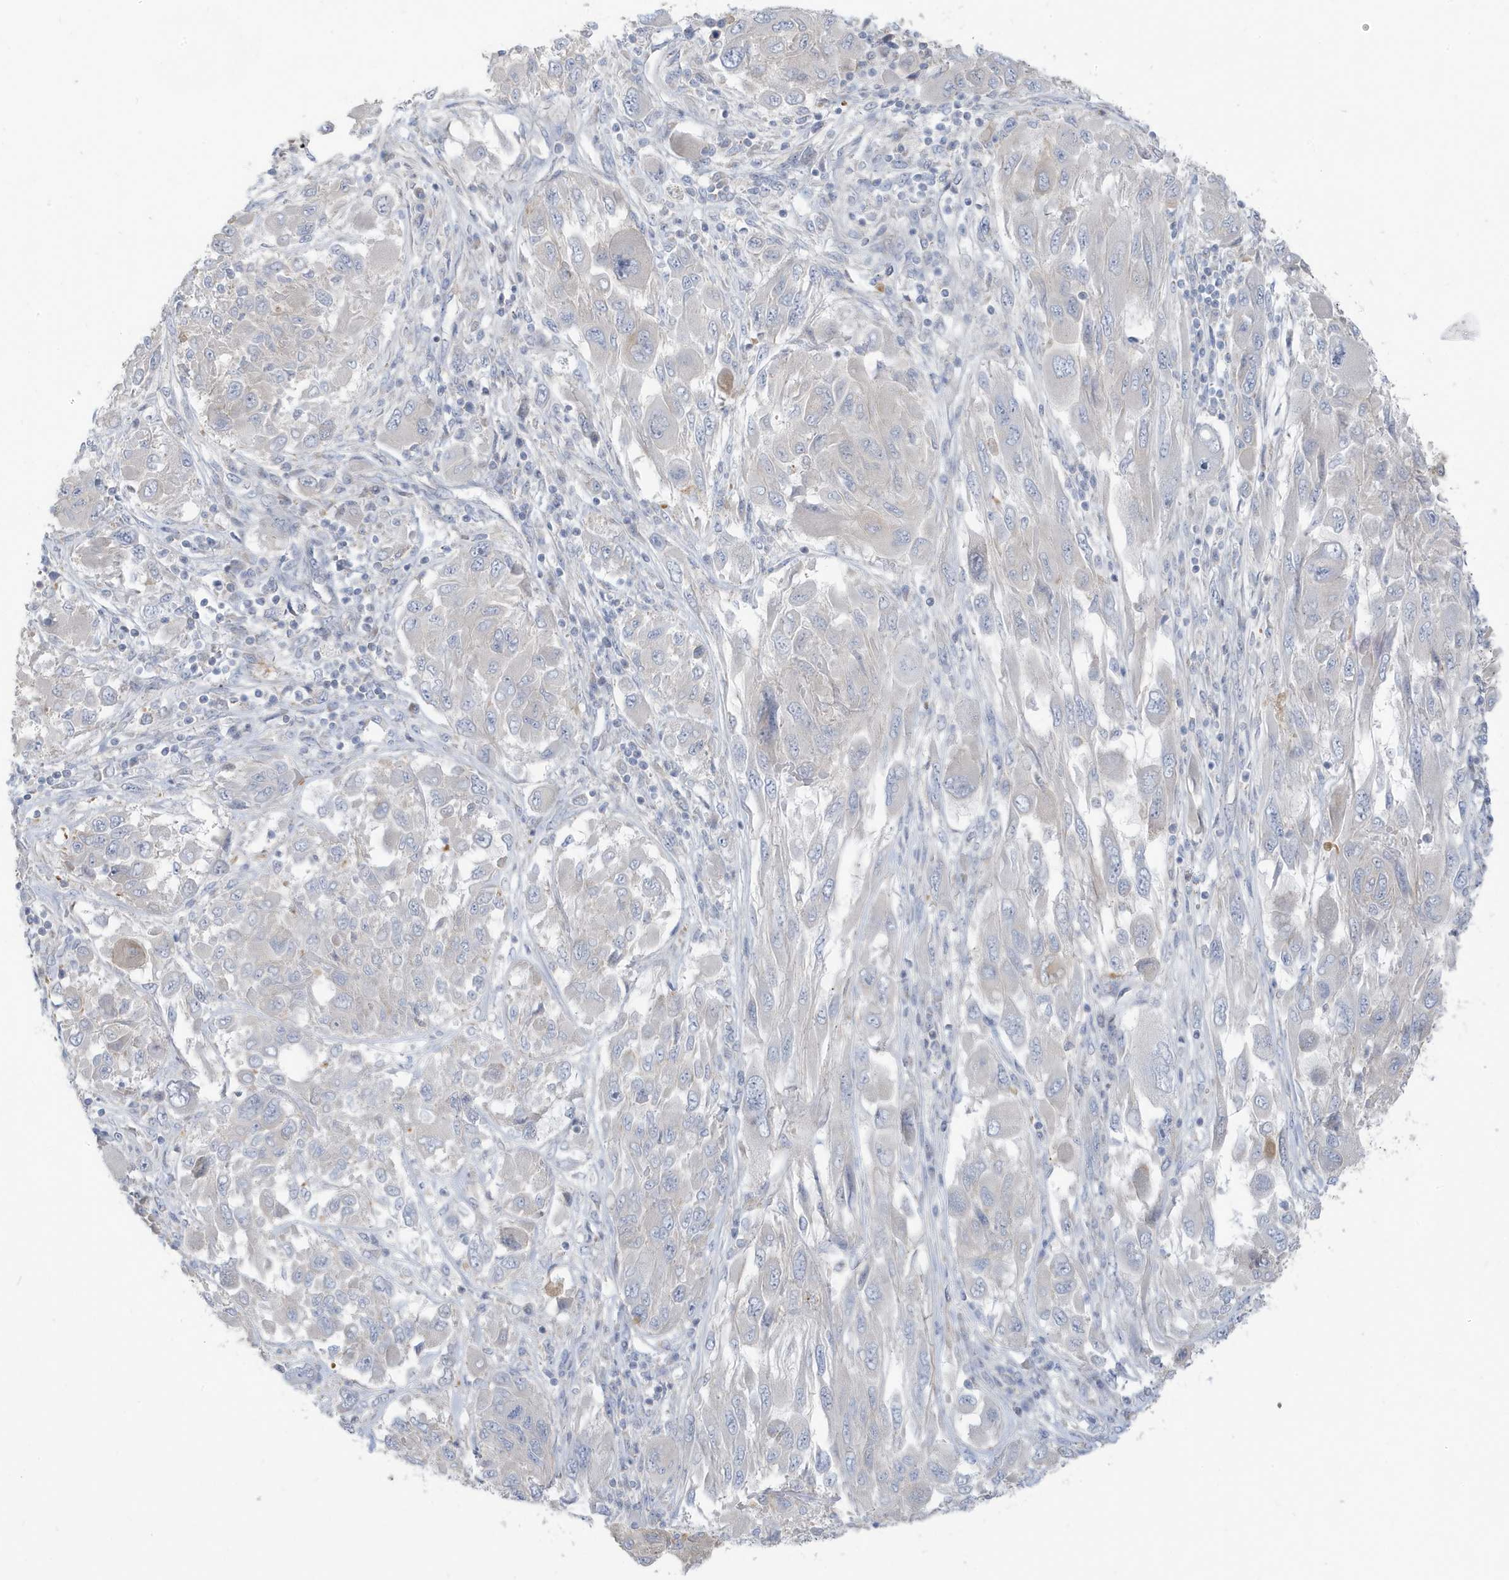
{"staining": {"intensity": "negative", "quantity": "none", "location": "none"}, "tissue": "melanoma", "cell_type": "Tumor cells", "image_type": "cancer", "snomed": [{"axis": "morphology", "description": "Malignant melanoma, NOS"}, {"axis": "topography", "description": "Skin"}], "caption": "Immunohistochemistry (IHC) micrograph of melanoma stained for a protein (brown), which displays no positivity in tumor cells.", "gene": "ATP13A5", "patient": {"sex": "female", "age": 91}}